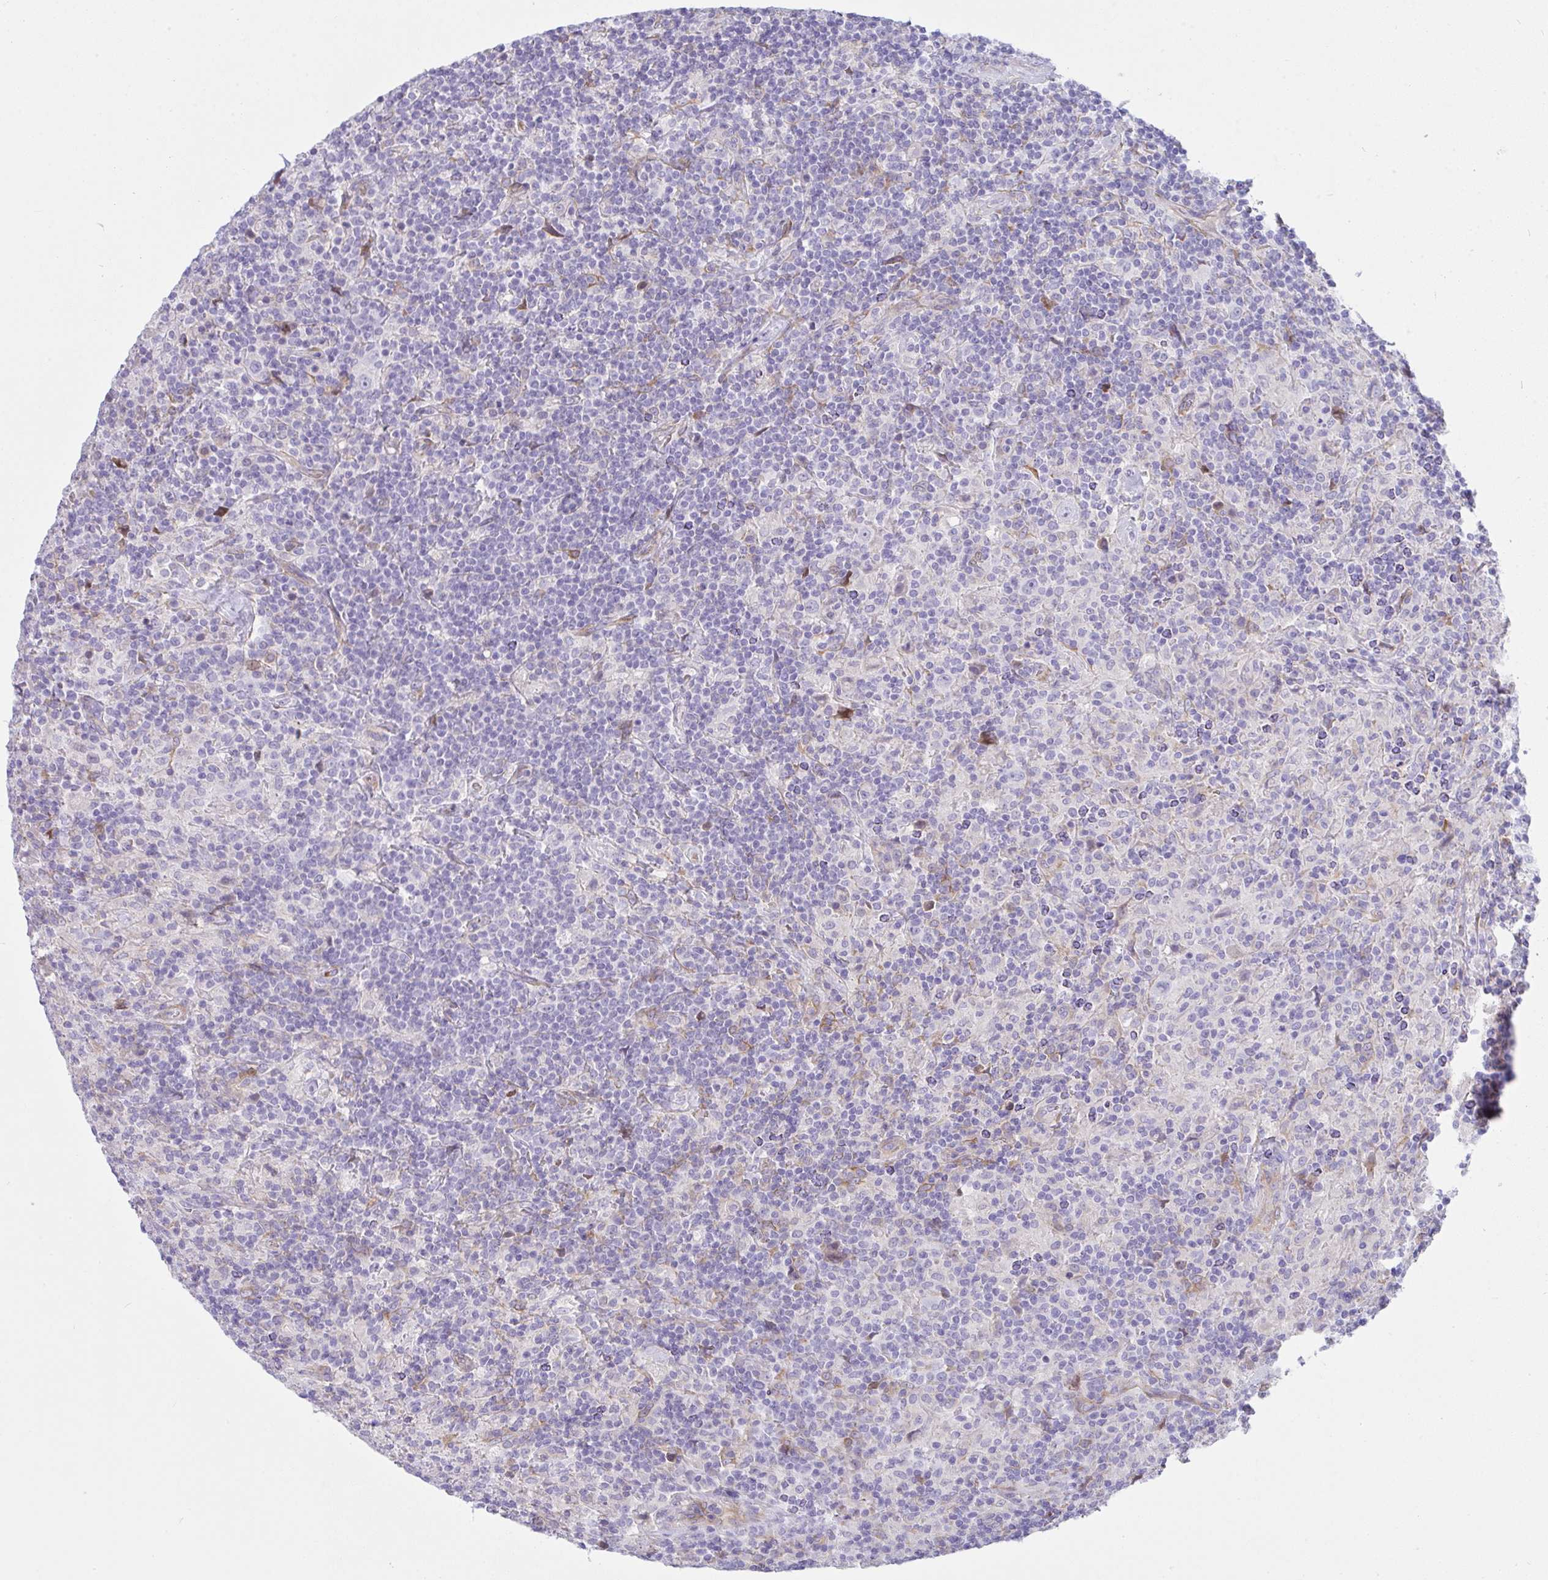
{"staining": {"intensity": "negative", "quantity": "none", "location": "none"}, "tissue": "lymphoma", "cell_type": "Tumor cells", "image_type": "cancer", "snomed": [{"axis": "morphology", "description": "Hodgkin's disease, NOS"}, {"axis": "topography", "description": "Lymph node"}], "caption": "A micrograph of Hodgkin's disease stained for a protein reveals no brown staining in tumor cells.", "gene": "GAB1", "patient": {"sex": "male", "age": 70}}